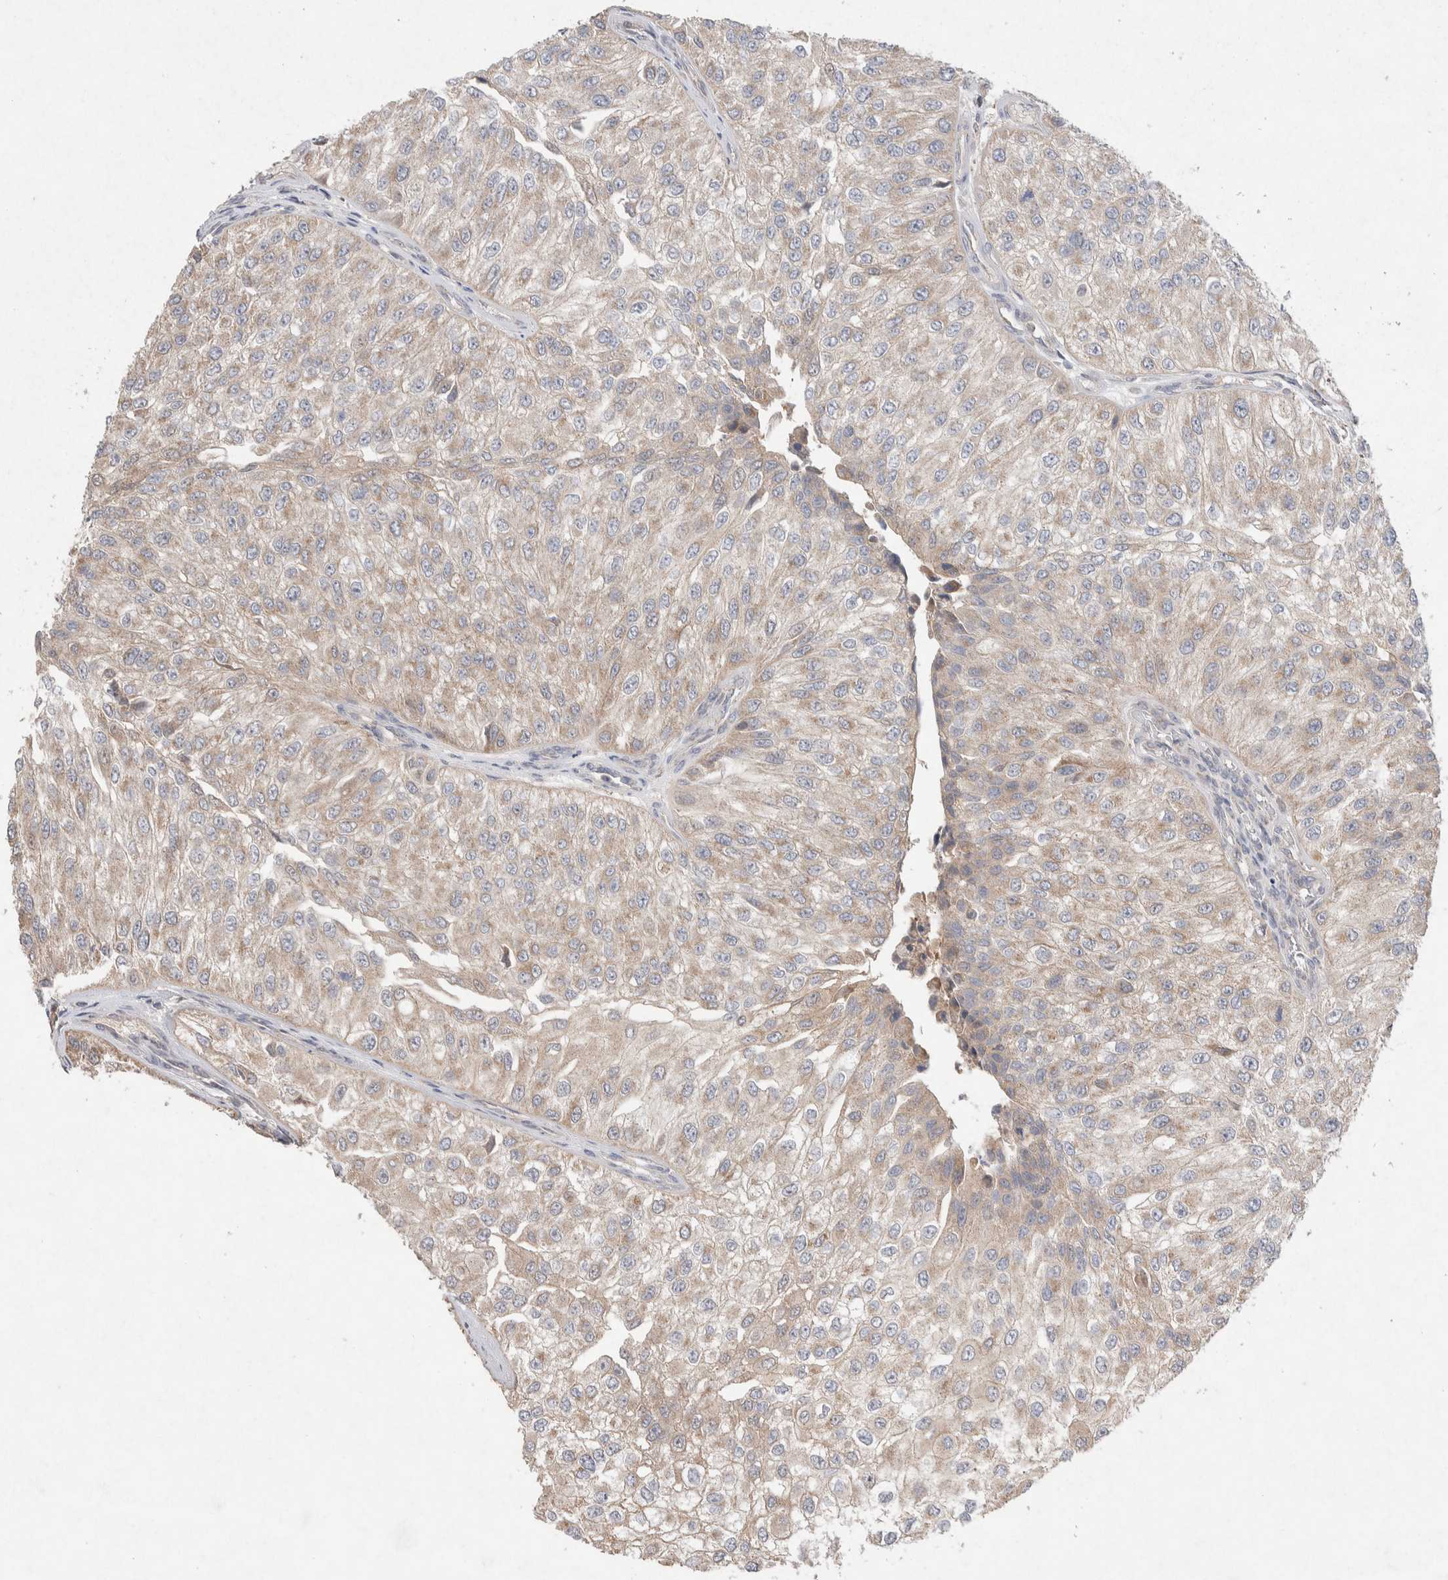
{"staining": {"intensity": "weak", "quantity": ">75%", "location": "cytoplasmic/membranous"}, "tissue": "urothelial cancer", "cell_type": "Tumor cells", "image_type": "cancer", "snomed": [{"axis": "morphology", "description": "Urothelial carcinoma, High grade"}, {"axis": "topography", "description": "Kidney"}, {"axis": "topography", "description": "Urinary bladder"}], "caption": "DAB immunohistochemical staining of human urothelial cancer shows weak cytoplasmic/membranous protein staining in approximately >75% of tumor cells. (DAB (3,3'-diaminobenzidine) = brown stain, brightfield microscopy at high magnification).", "gene": "CMTM4", "patient": {"sex": "male", "age": 77}}